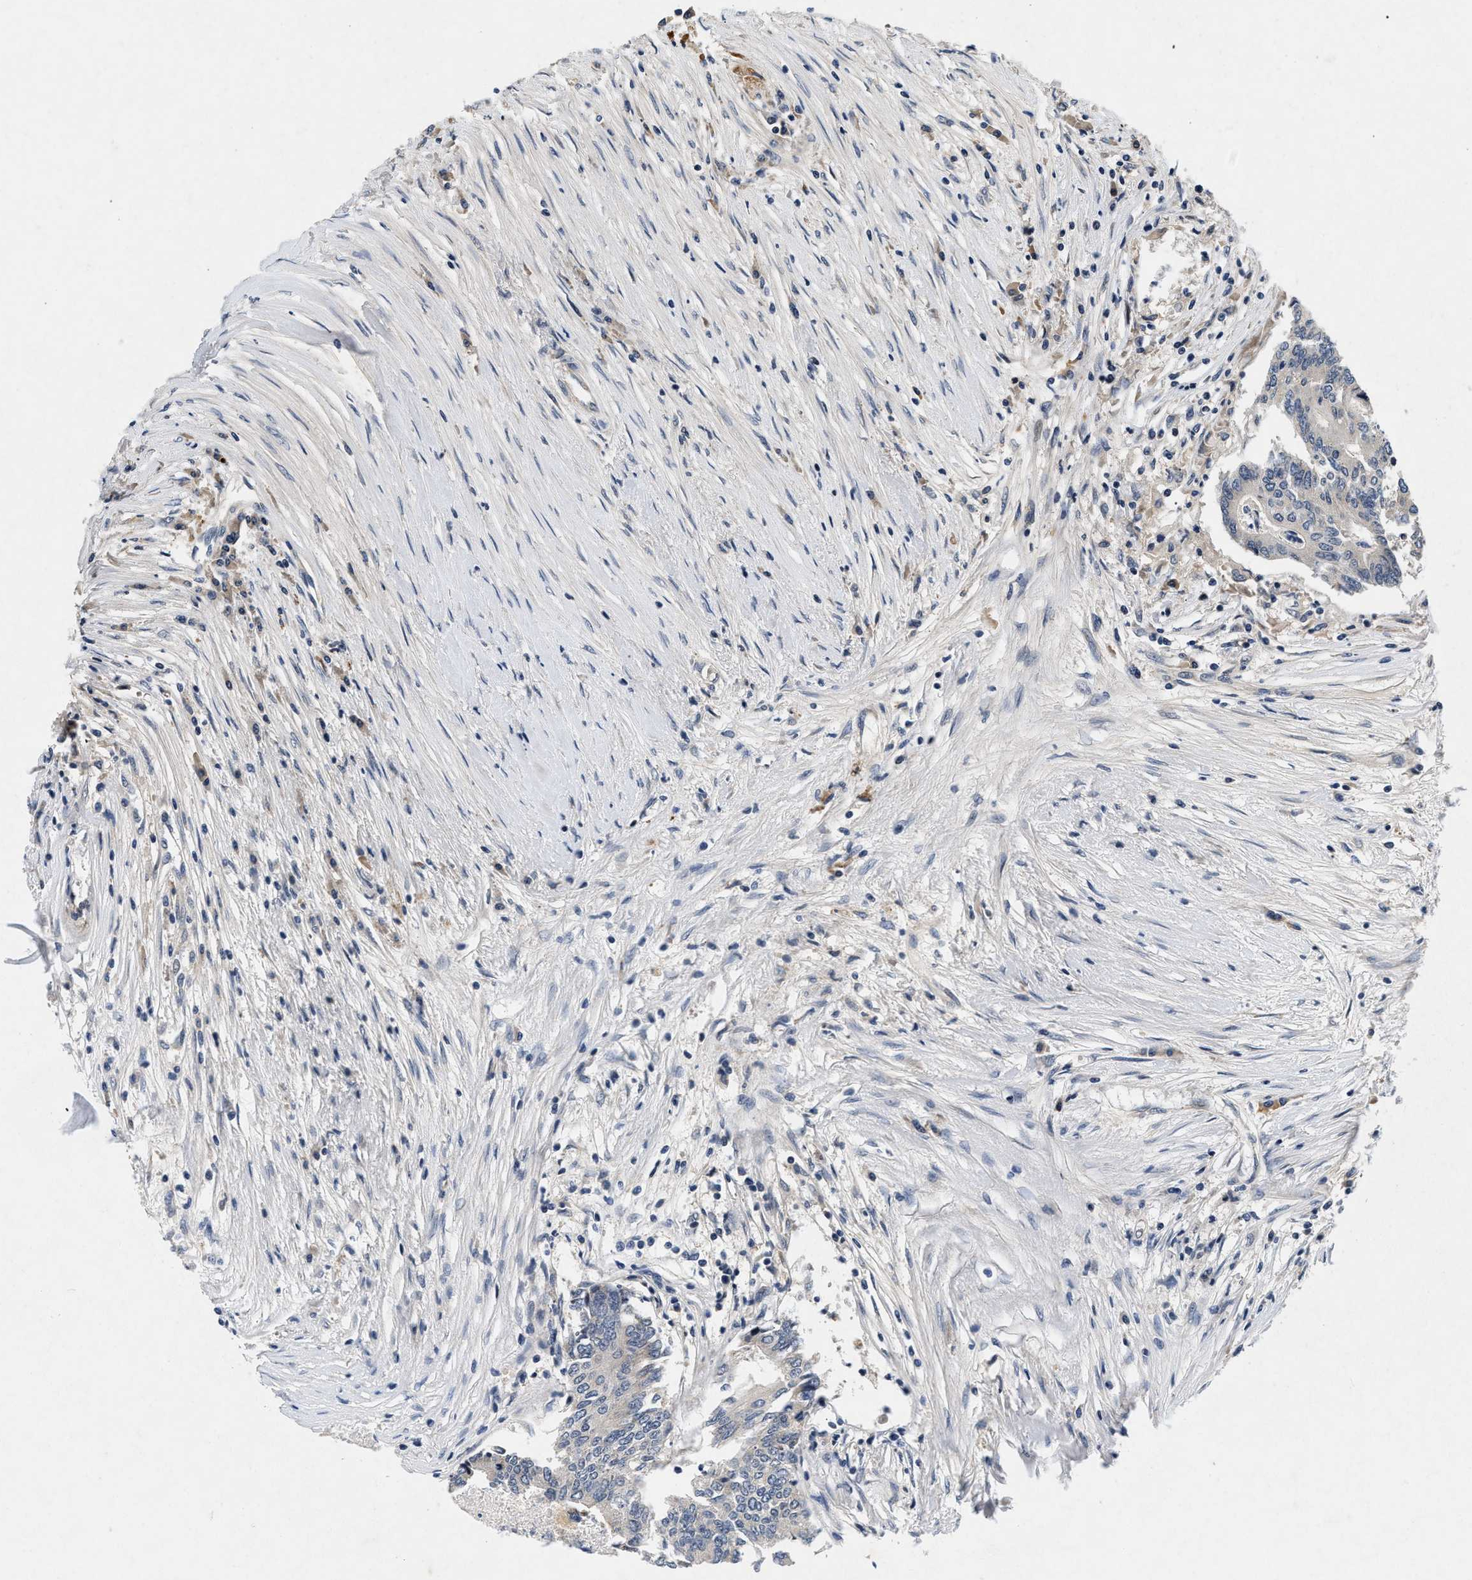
{"staining": {"intensity": "negative", "quantity": "none", "location": "none"}, "tissue": "colorectal cancer", "cell_type": "Tumor cells", "image_type": "cancer", "snomed": [{"axis": "morphology", "description": "Adenocarcinoma, NOS"}, {"axis": "topography", "description": "Rectum"}], "caption": "This photomicrograph is of adenocarcinoma (colorectal) stained with immunohistochemistry to label a protein in brown with the nuclei are counter-stained blue. There is no expression in tumor cells.", "gene": "PDP1", "patient": {"sex": "male", "age": 63}}